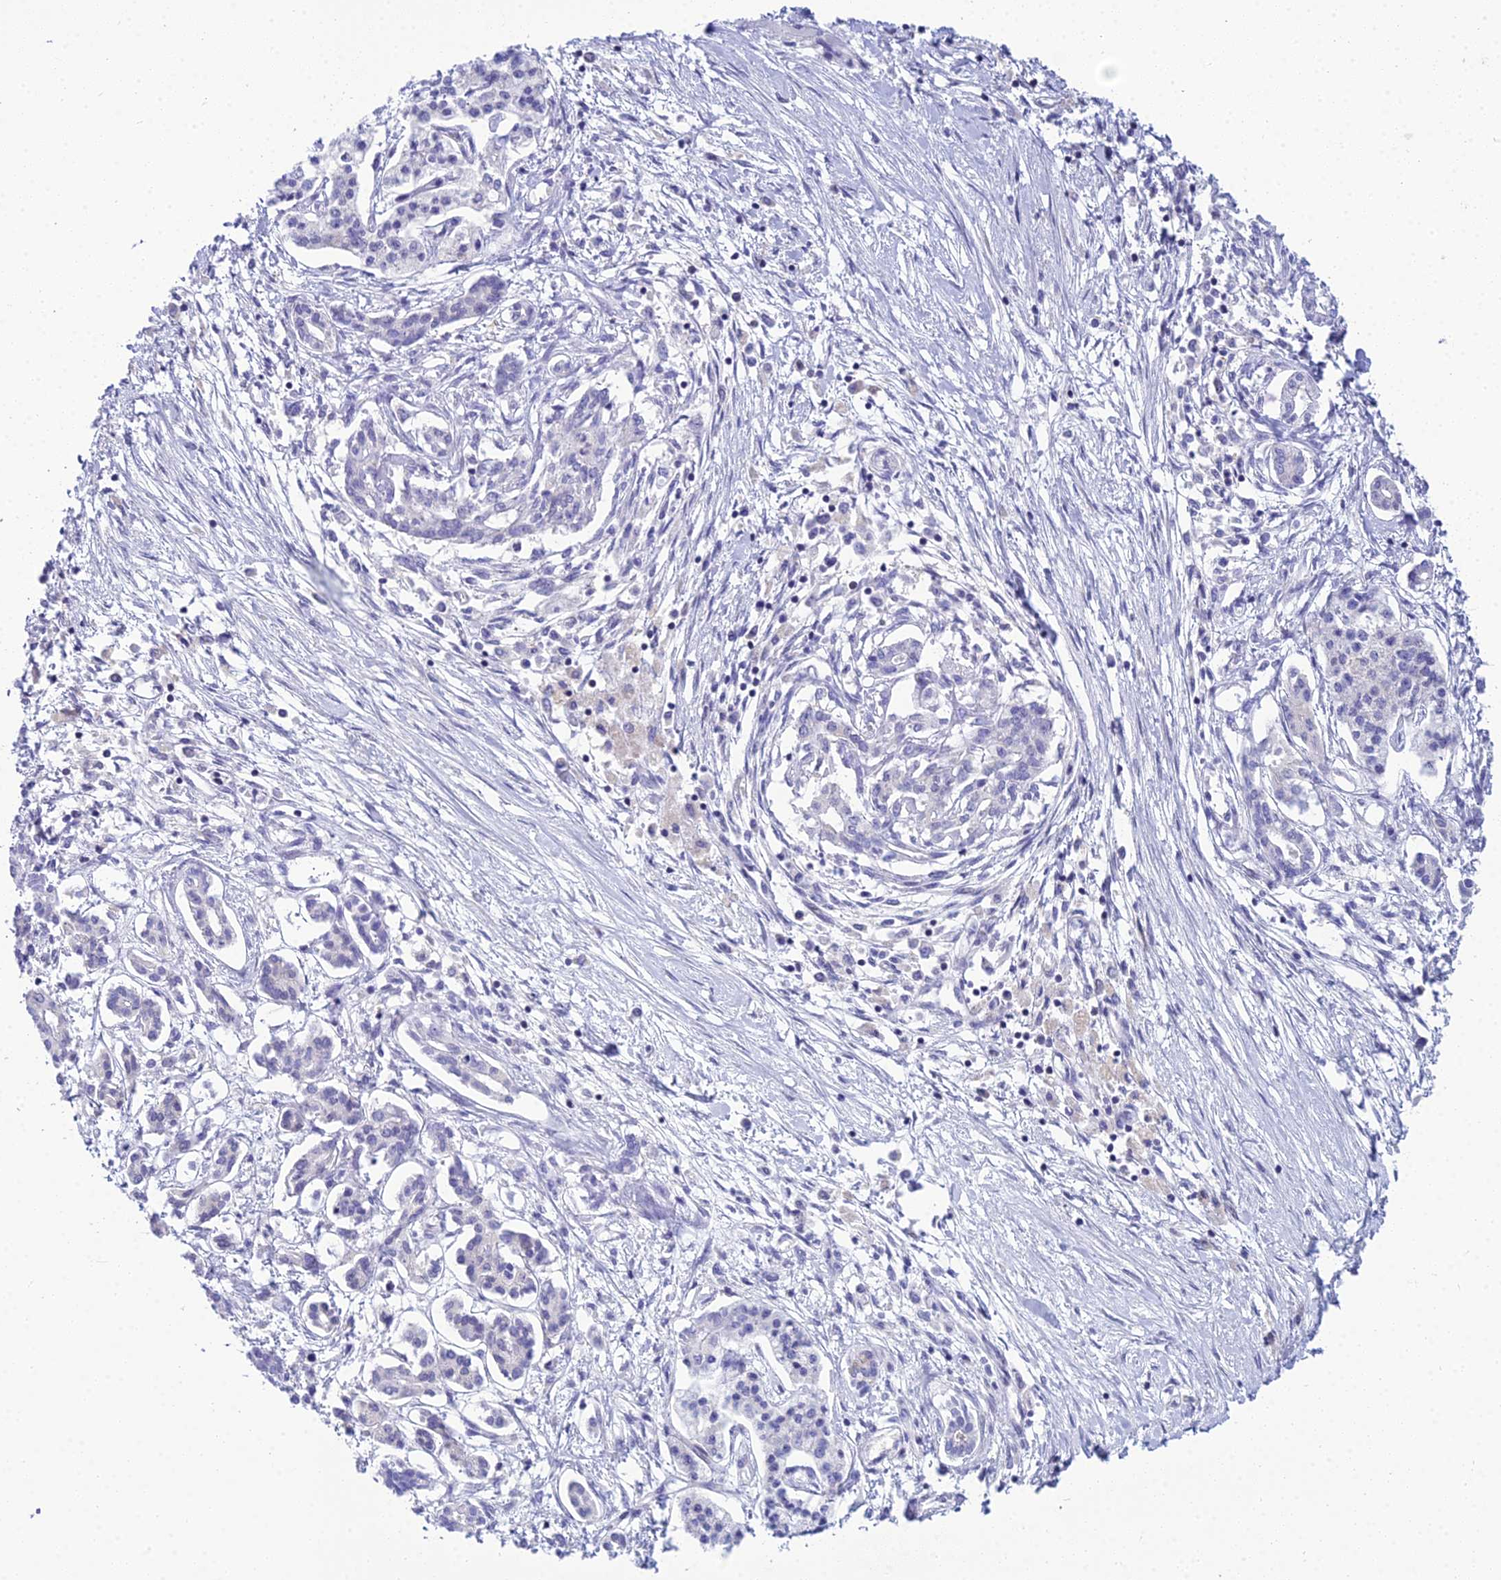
{"staining": {"intensity": "negative", "quantity": "none", "location": "none"}, "tissue": "pancreatic cancer", "cell_type": "Tumor cells", "image_type": "cancer", "snomed": [{"axis": "morphology", "description": "Adenocarcinoma, NOS"}, {"axis": "topography", "description": "Pancreas"}], "caption": "IHC micrograph of human pancreatic cancer (adenocarcinoma) stained for a protein (brown), which demonstrates no expression in tumor cells. (DAB IHC, high magnification).", "gene": "ZMIZ1", "patient": {"sex": "female", "age": 50}}